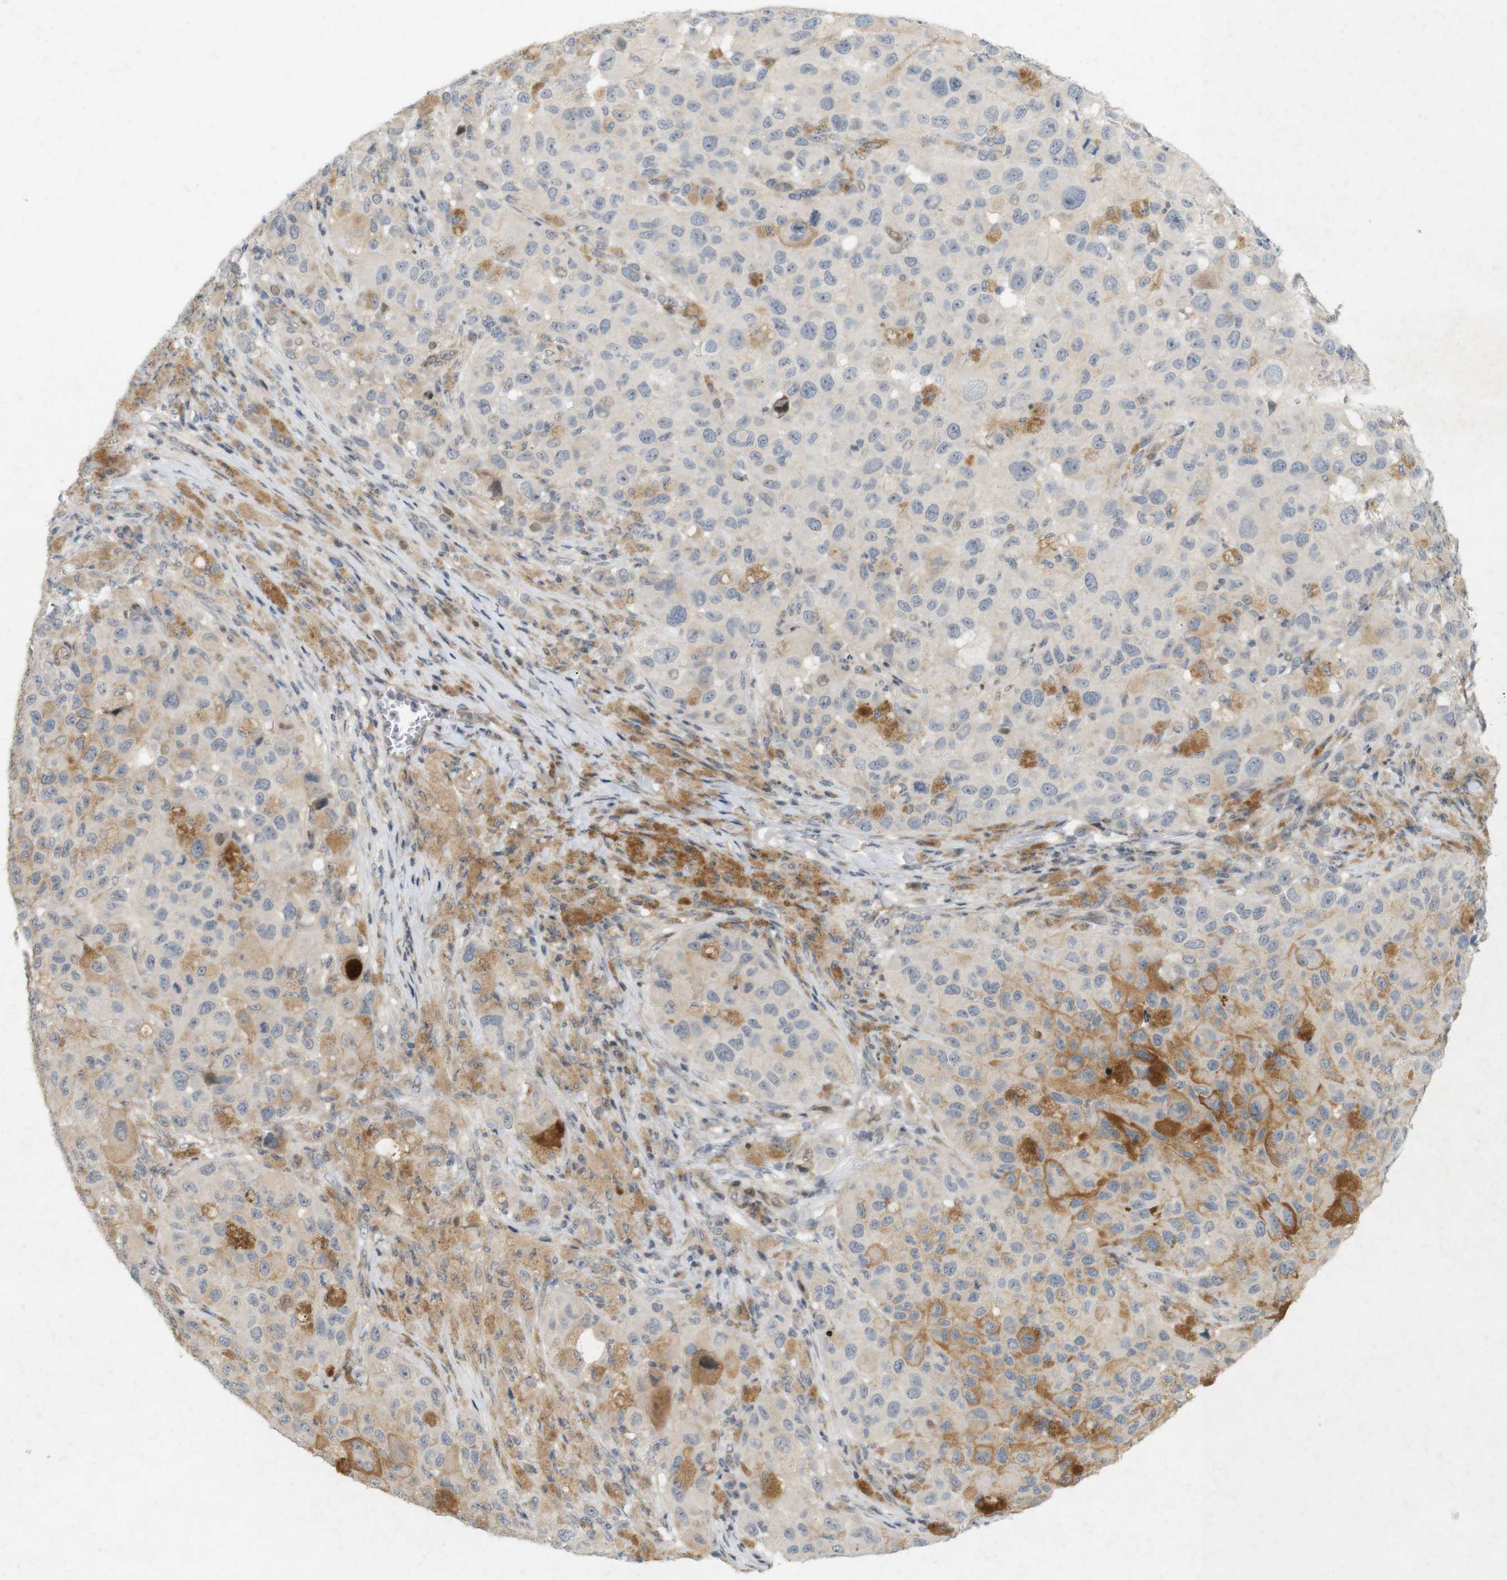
{"staining": {"intensity": "weak", "quantity": "25%-75%", "location": "cytoplasmic/membranous"}, "tissue": "melanoma", "cell_type": "Tumor cells", "image_type": "cancer", "snomed": [{"axis": "morphology", "description": "Malignant melanoma, NOS"}, {"axis": "topography", "description": "Skin"}], "caption": "This image demonstrates IHC staining of human malignant melanoma, with low weak cytoplasmic/membranous staining in approximately 25%-75% of tumor cells.", "gene": "PPP1R14A", "patient": {"sex": "male", "age": 96}}